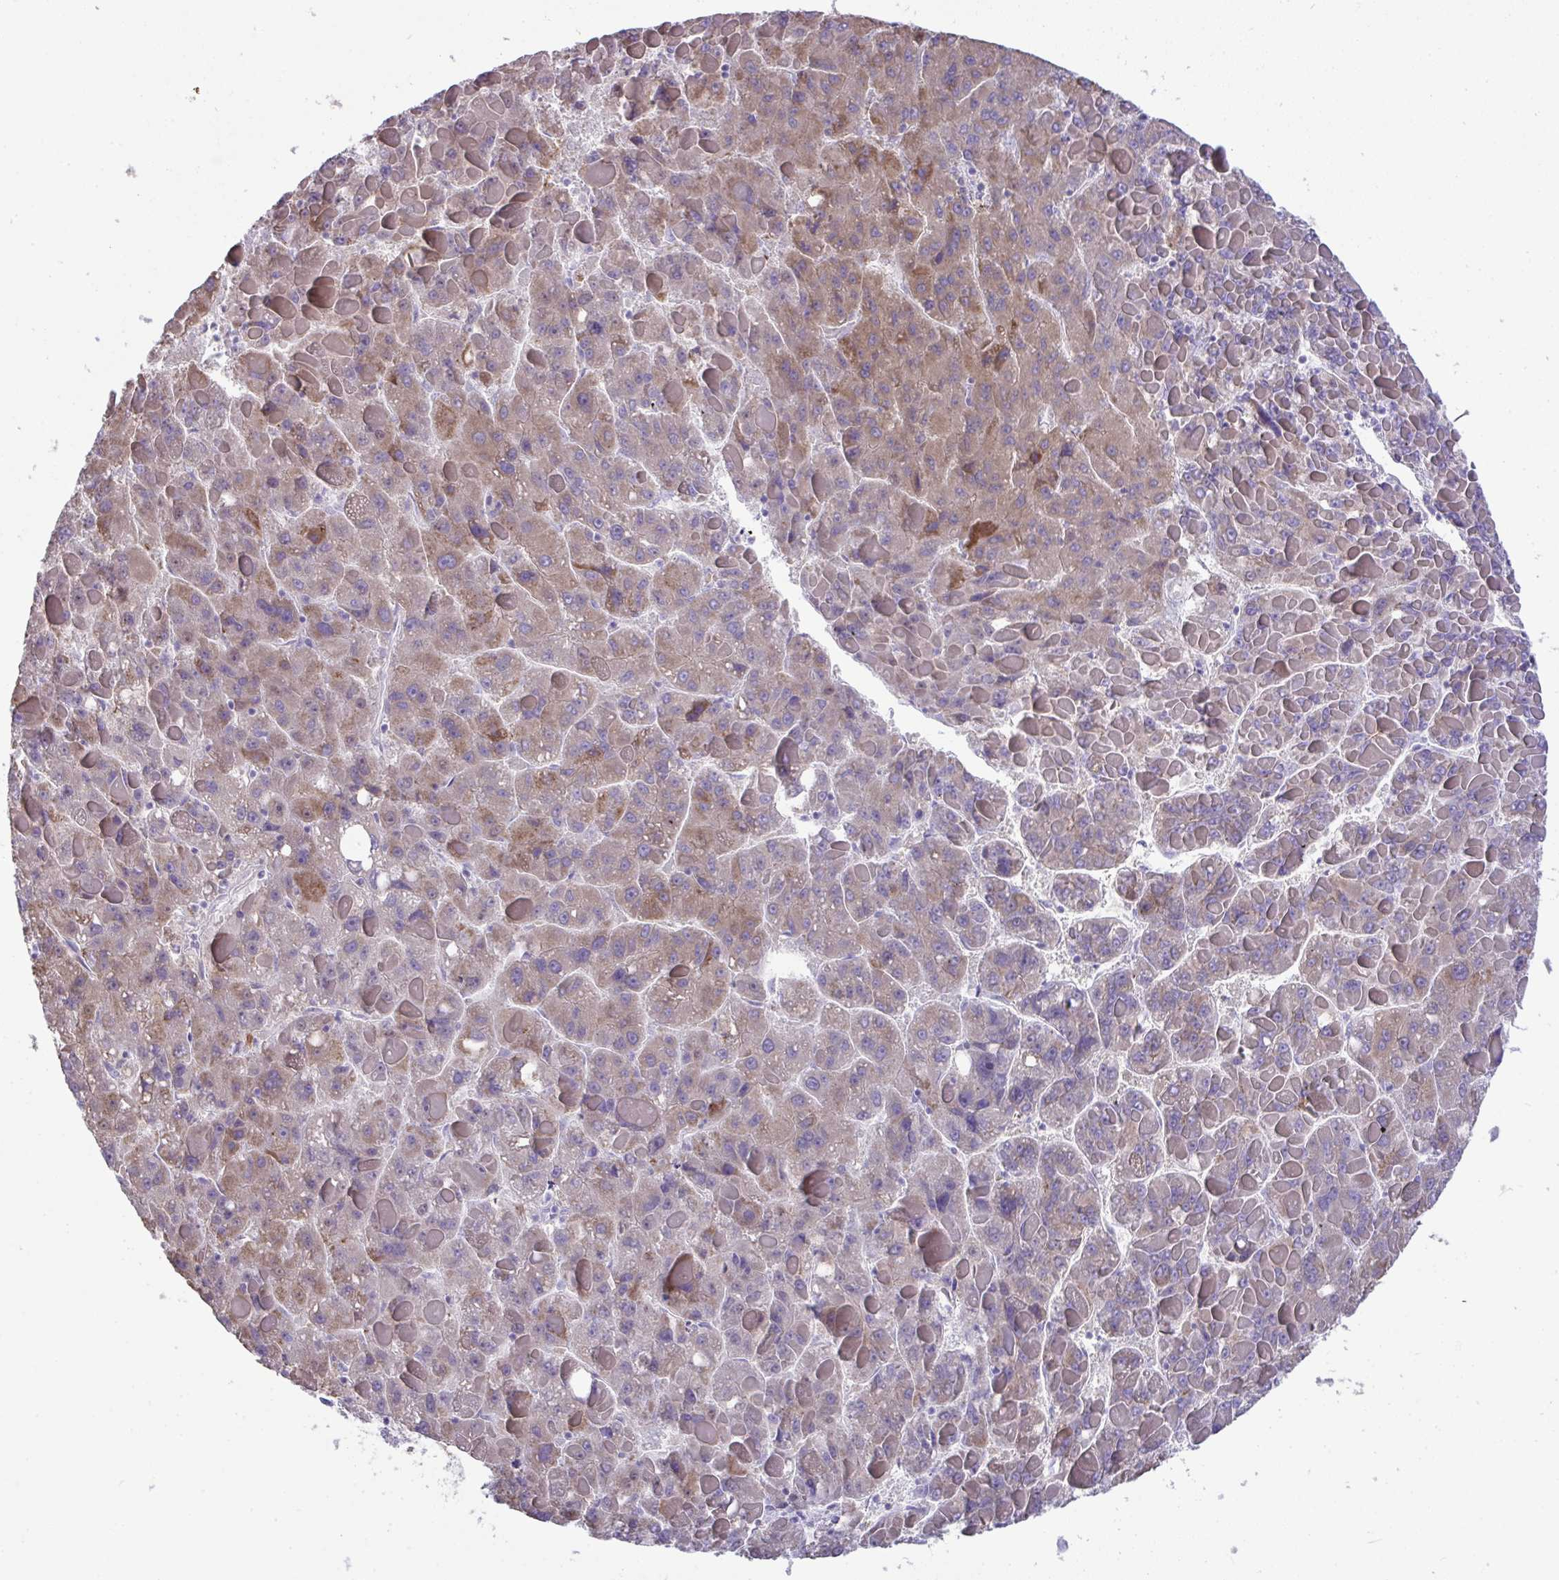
{"staining": {"intensity": "moderate", "quantity": "25%-75%", "location": "cytoplasmic/membranous"}, "tissue": "liver cancer", "cell_type": "Tumor cells", "image_type": "cancer", "snomed": [{"axis": "morphology", "description": "Carcinoma, Hepatocellular, NOS"}, {"axis": "topography", "description": "Liver"}], "caption": "A high-resolution photomicrograph shows IHC staining of liver cancer (hepatocellular carcinoma), which reveals moderate cytoplasmic/membranous expression in approximately 25%-75% of tumor cells.", "gene": "PLA2G12B", "patient": {"sex": "female", "age": 82}}